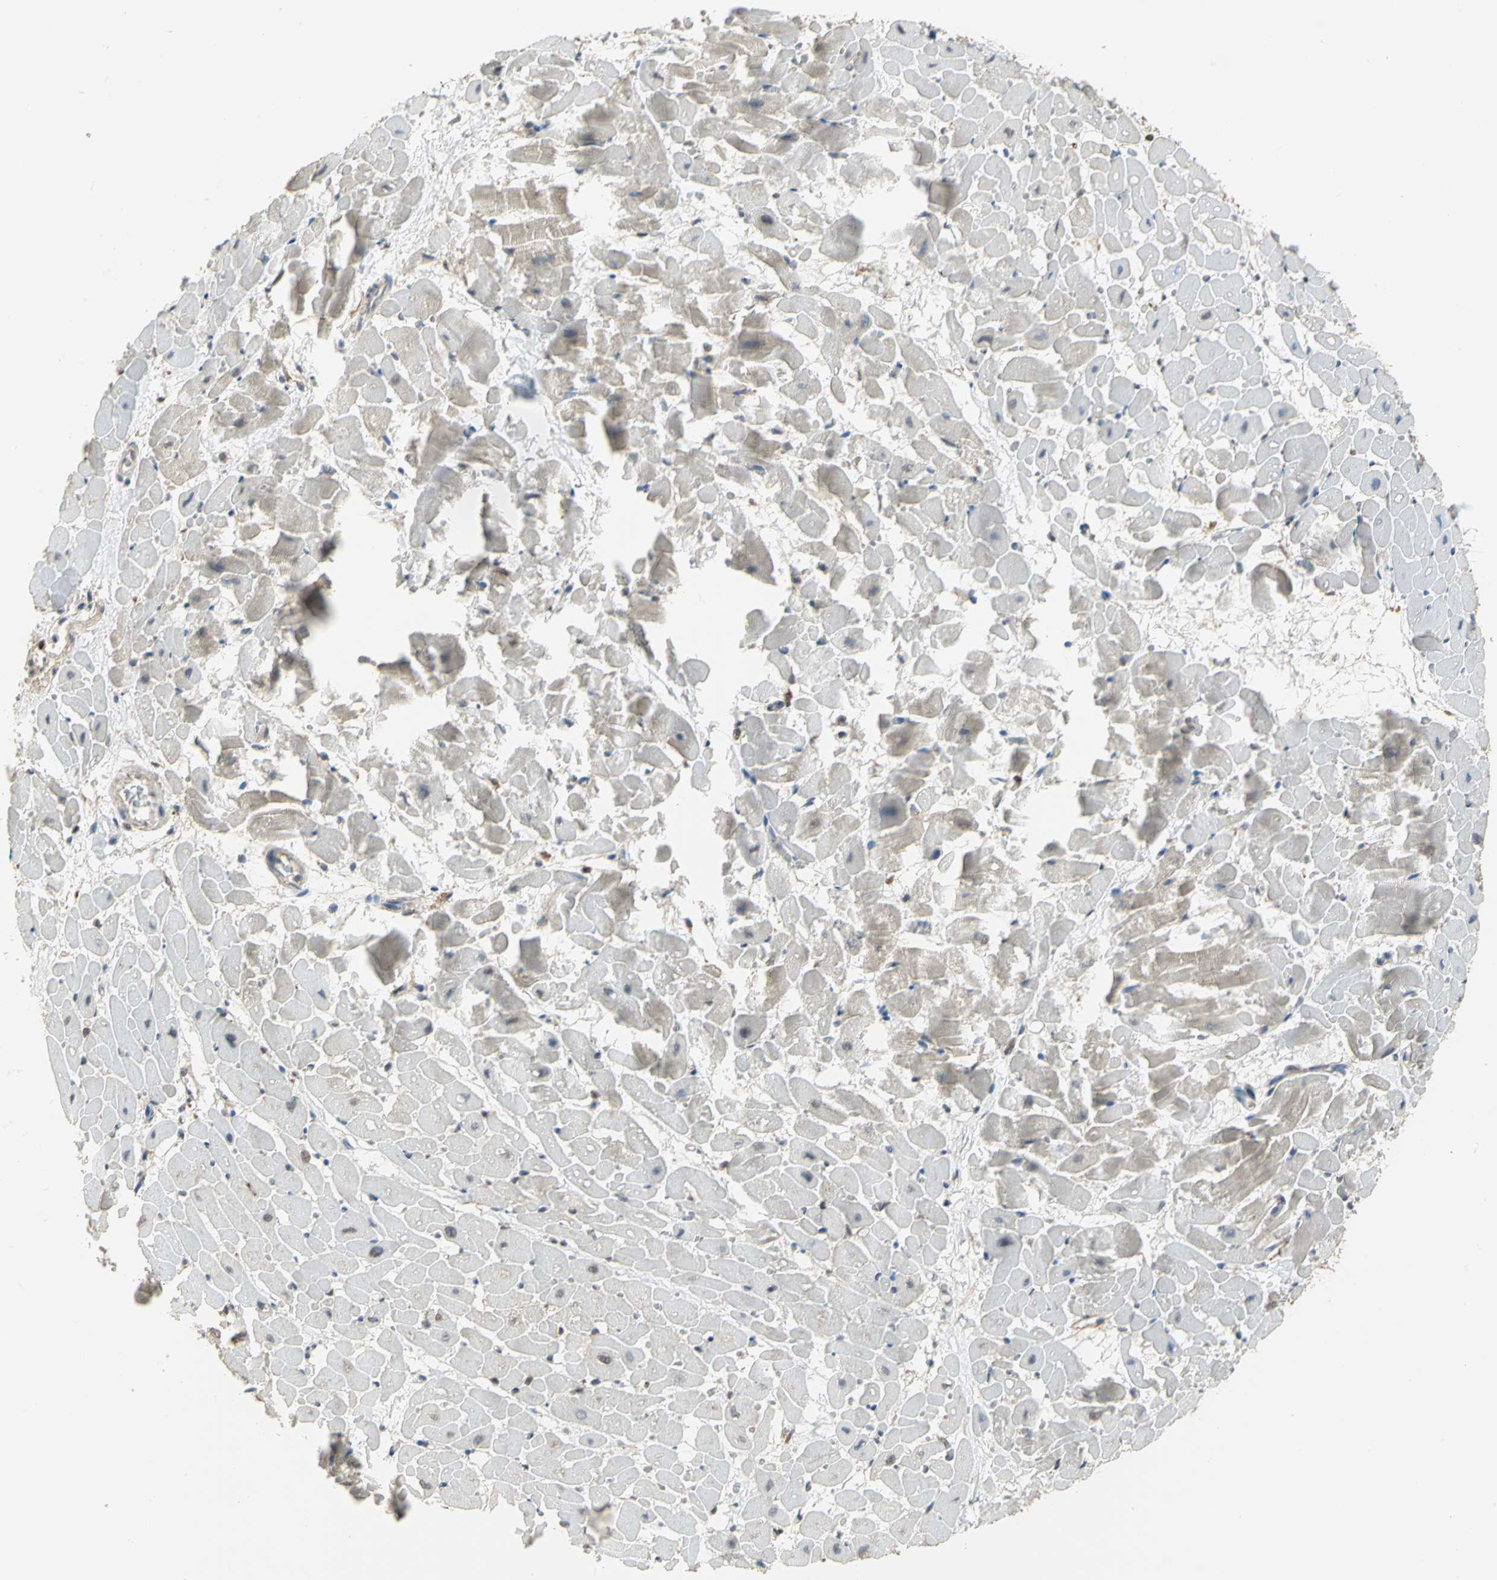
{"staining": {"intensity": "negative", "quantity": "none", "location": "none"}, "tissue": "heart muscle", "cell_type": "Cardiomyocytes", "image_type": "normal", "snomed": [{"axis": "morphology", "description": "Normal tissue, NOS"}, {"axis": "topography", "description": "Heart"}], "caption": "DAB immunohistochemical staining of benign human heart muscle shows no significant staining in cardiomyocytes. The staining is performed using DAB brown chromogen with nuclei counter-stained in using hematoxylin.", "gene": "SKAP2", "patient": {"sex": "male", "age": 45}}